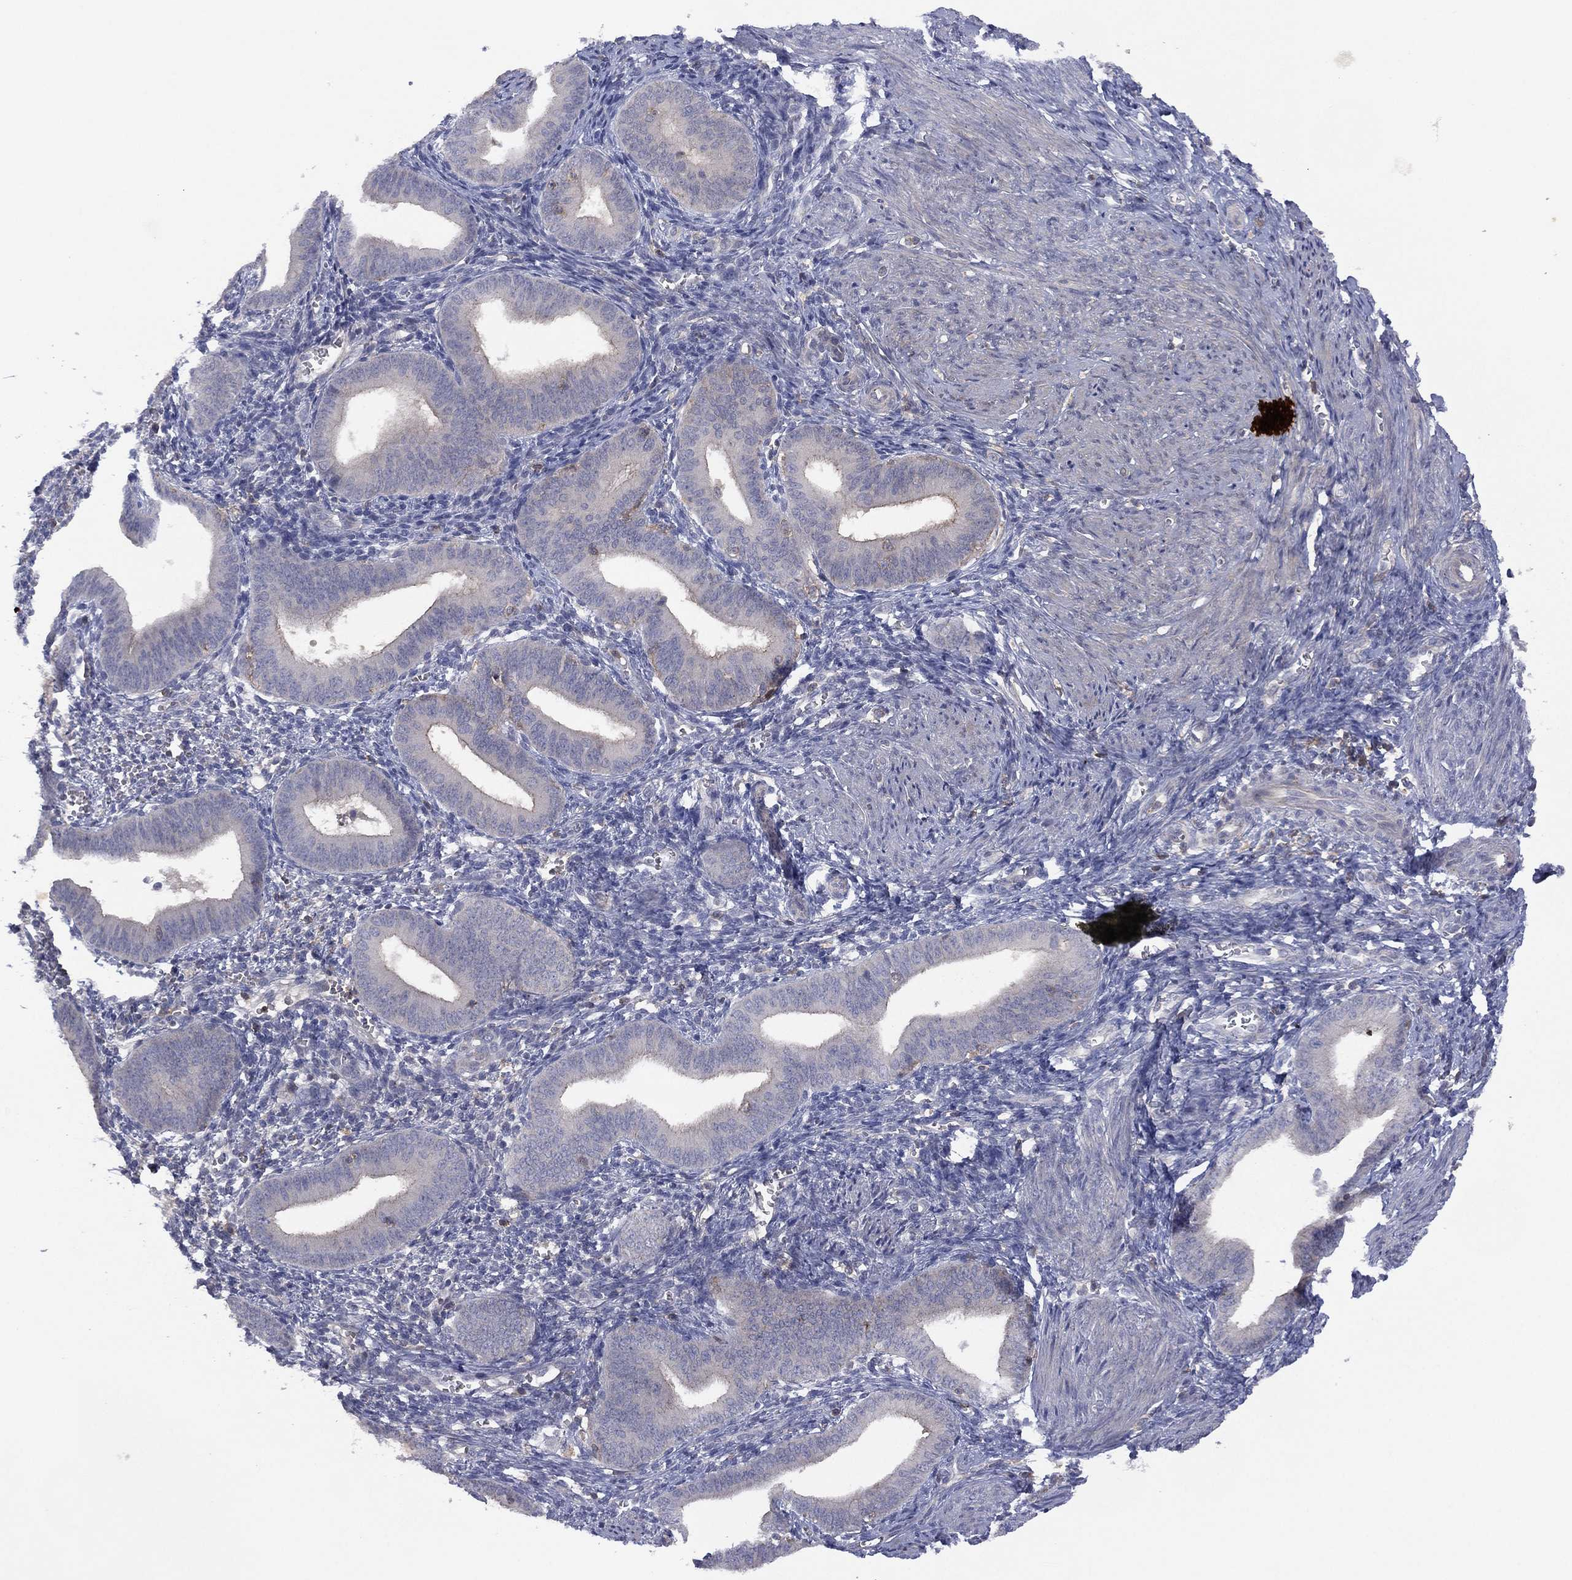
{"staining": {"intensity": "negative", "quantity": "none", "location": "none"}, "tissue": "endometrium", "cell_type": "Cells in endometrial stroma", "image_type": "normal", "snomed": [{"axis": "morphology", "description": "Normal tissue, NOS"}, {"axis": "topography", "description": "Endometrium"}], "caption": "Immunohistochemistry photomicrograph of normal human endometrium stained for a protein (brown), which exhibits no expression in cells in endometrial stroma. The staining was performed using DAB (3,3'-diaminobenzidine) to visualize the protein expression in brown, while the nuclei were stained in blue with hematoxylin (Magnification: 20x).", "gene": "DOCK8", "patient": {"sex": "female", "age": 42}}